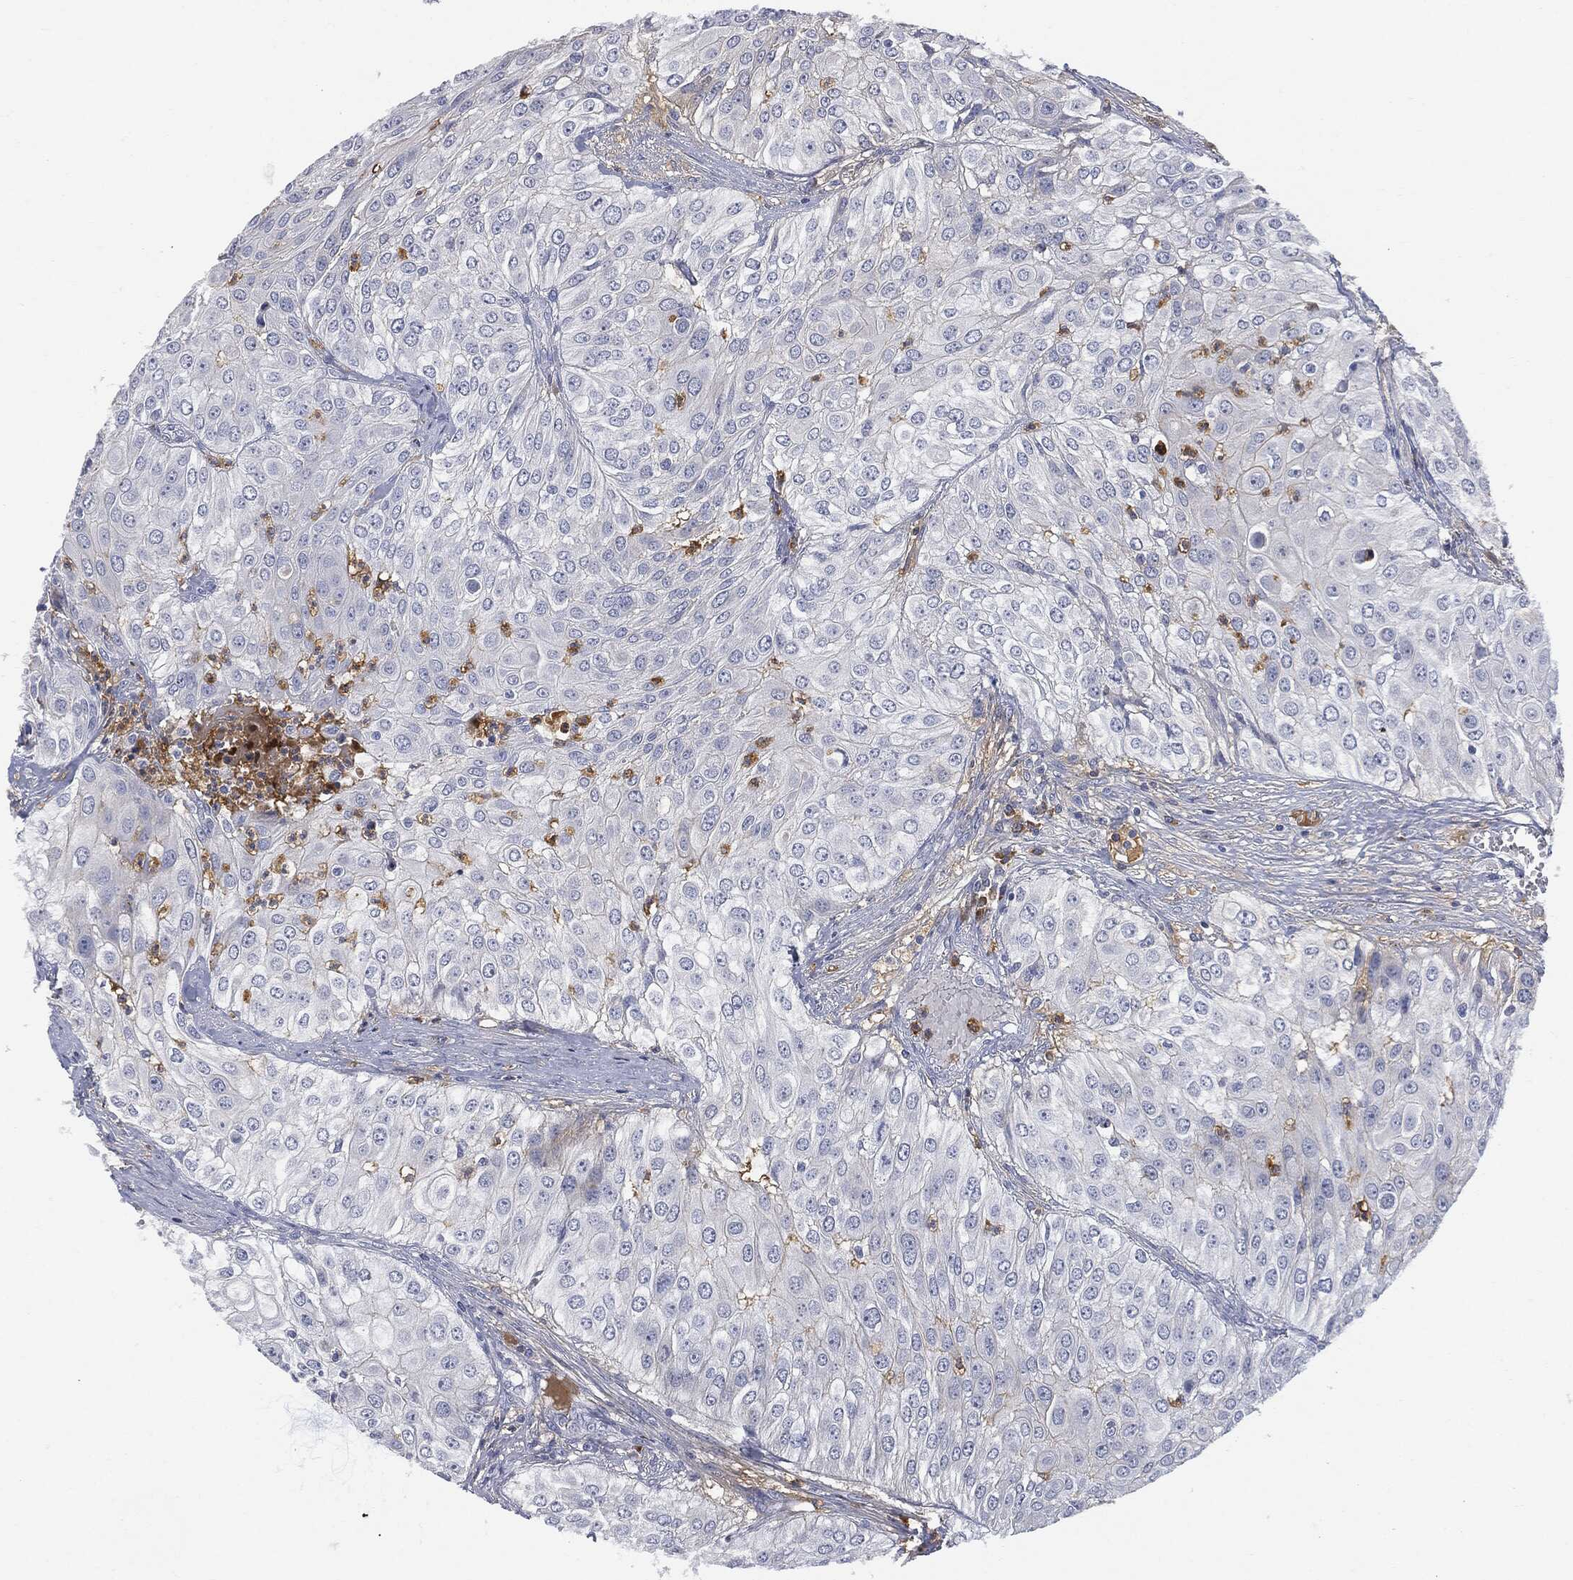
{"staining": {"intensity": "negative", "quantity": "none", "location": "none"}, "tissue": "urothelial cancer", "cell_type": "Tumor cells", "image_type": "cancer", "snomed": [{"axis": "morphology", "description": "Urothelial carcinoma, High grade"}, {"axis": "topography", "description": "Urinary bladder"}], "caption": "Immunohistochemical staining of human urothelial carcinoma (high-grade) exhibits no significant staining in tumor cells.", "gene": "BTK", "patient": {"sex": "female", "age": 79}}